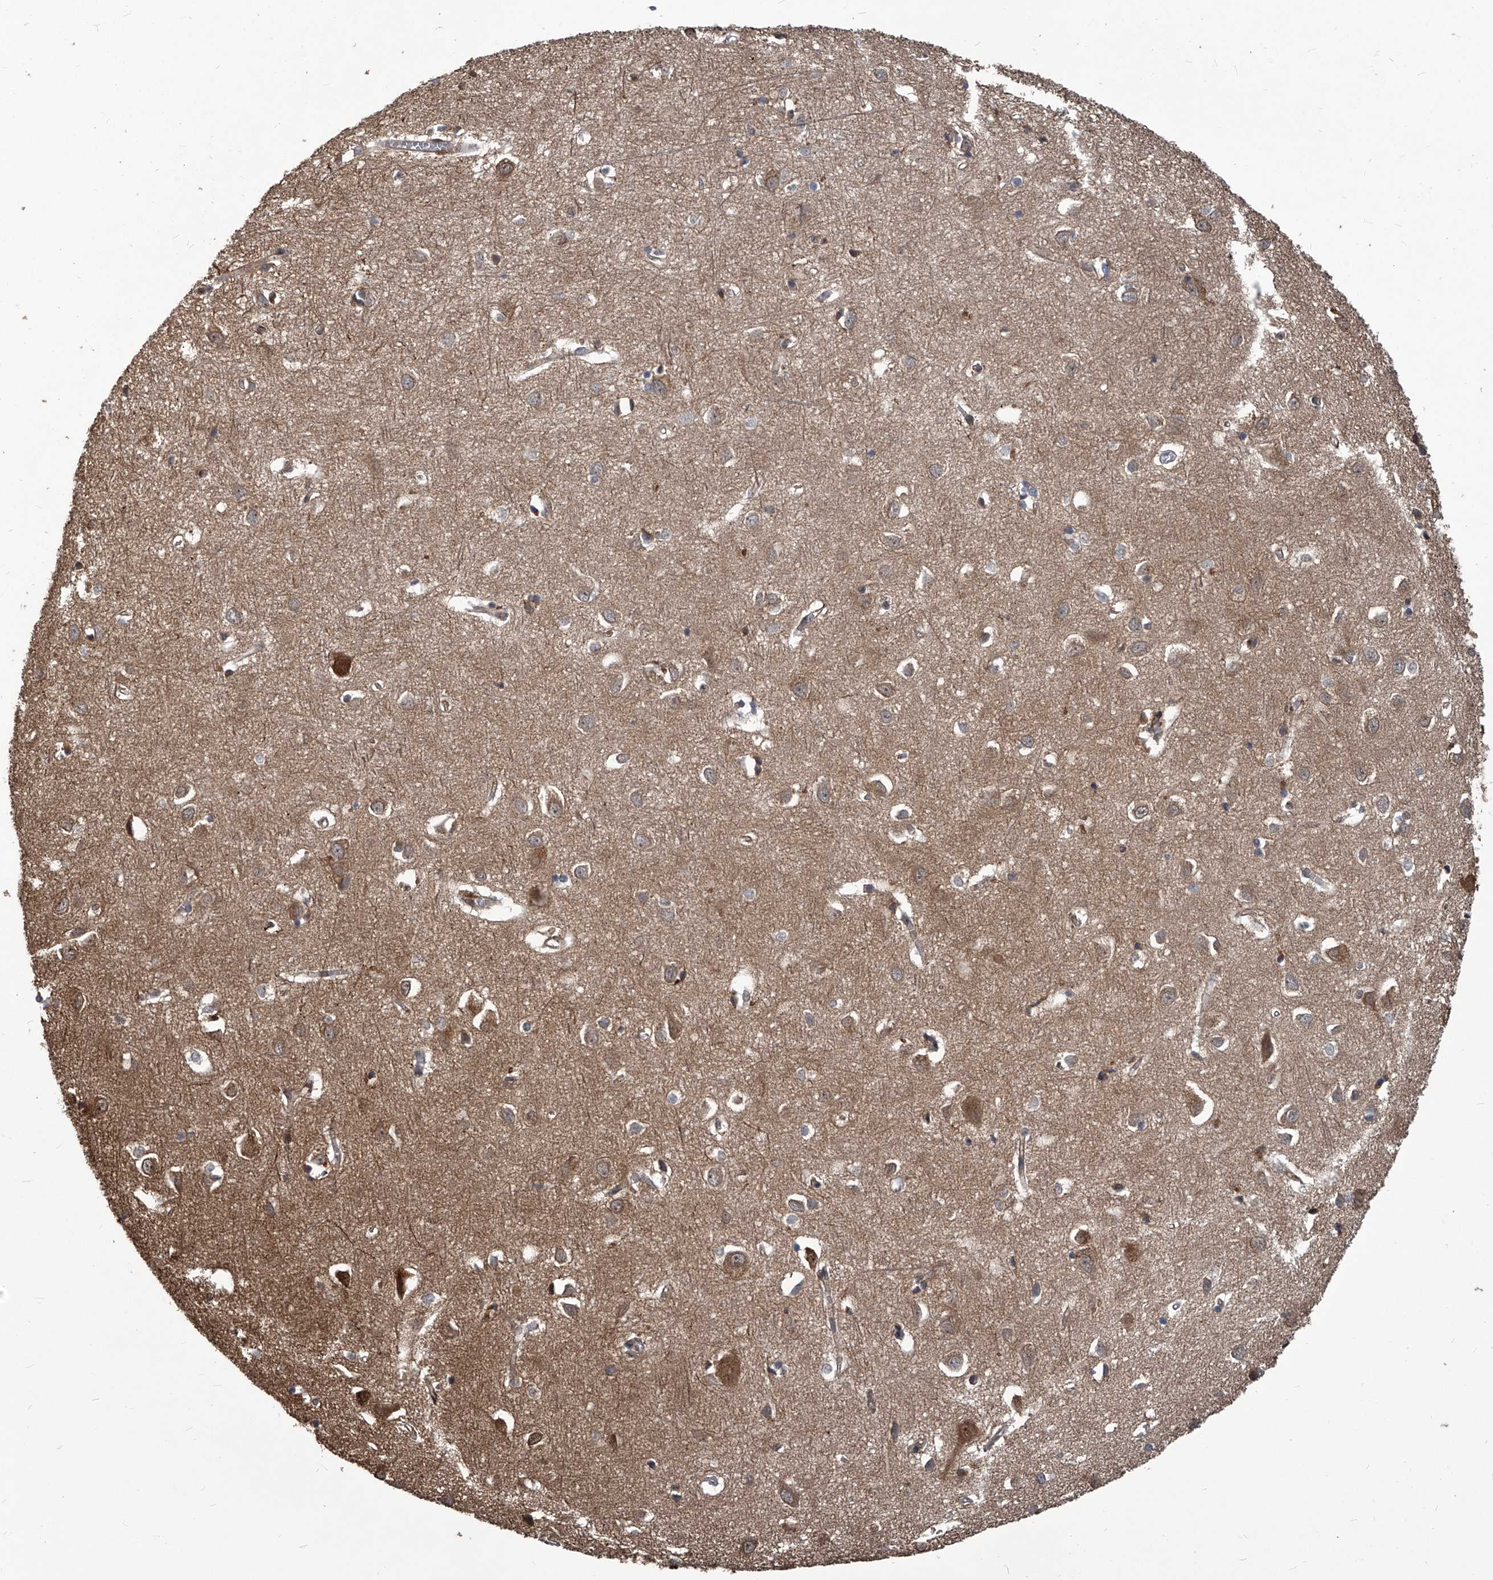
{"staining": {"intensity": "weak", "quantity": "25%-75%", "location": "cytoplasmic/membranous"}, "tissue": "cerebral cortex", "cell_type": "Endothelial cells", "image_type": "normal", "snomed": [{"axis": "morphology", "description": "Normal tissue, NOS"}, {"axis": "topography", "description": "Cerebral cortex"}], "caption": "DAB immunohistochemical staining of benign cerebral cortex reveals weak cytoplasmic/membranous protein staining in approximately 25%-75% of endothelial cells.", "gene": "PSMB1", "patient": {"sex": "female", "age": 64}}